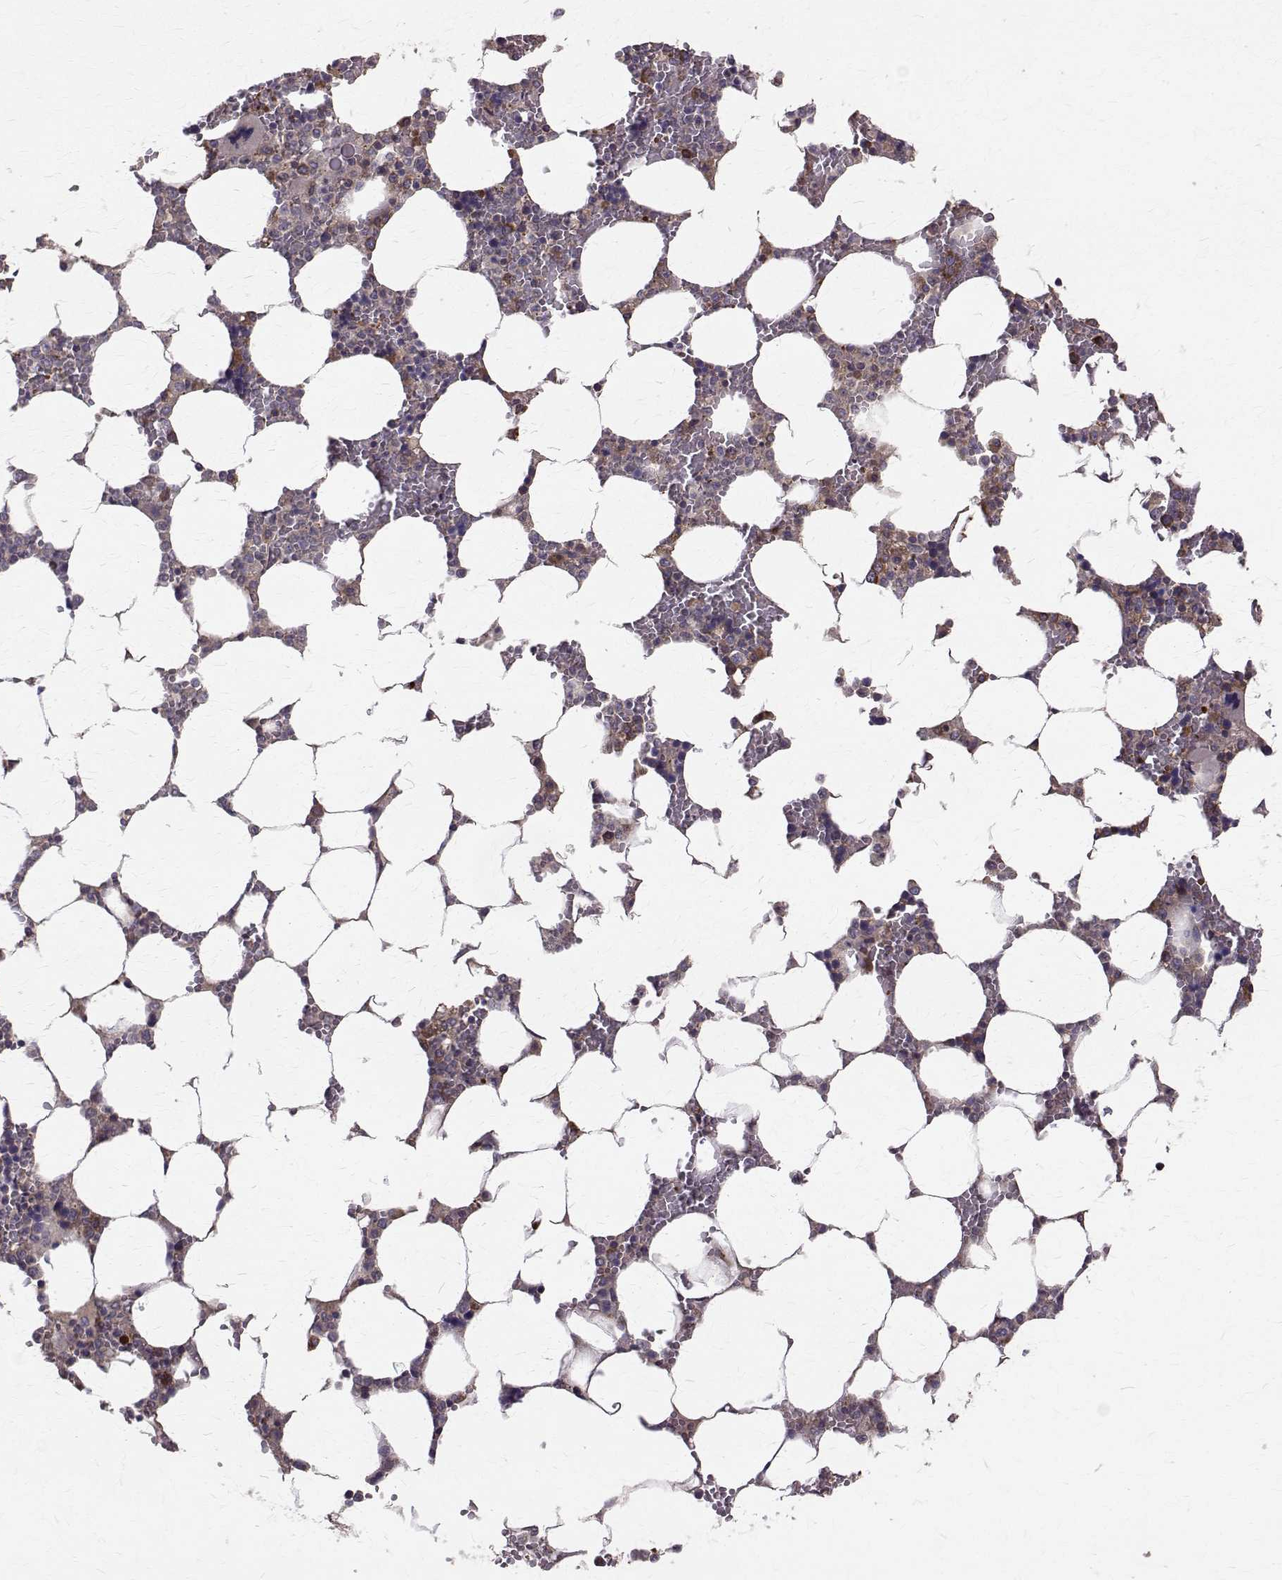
{"staining": {"intensity": "weak", "quantity": "25%-75%", "location": "cytoplasmic/membranous"}, "tissue": "bone marrow", "cell_type": "Hematopoietic cells", "image_type": "normal", "snomed": [{"axis": "morphology", "description": "Normal tissue, NOS"}, {"axis": "topography", "description": "Bone marrow"}], "caption": "Normal bone marrow displays weak cytoplasmic/membranous expression in approximately 25%-75% of hematopoietic cells.", "gene": "FARSB", "patient": {"sex": "male", "age": 64}}